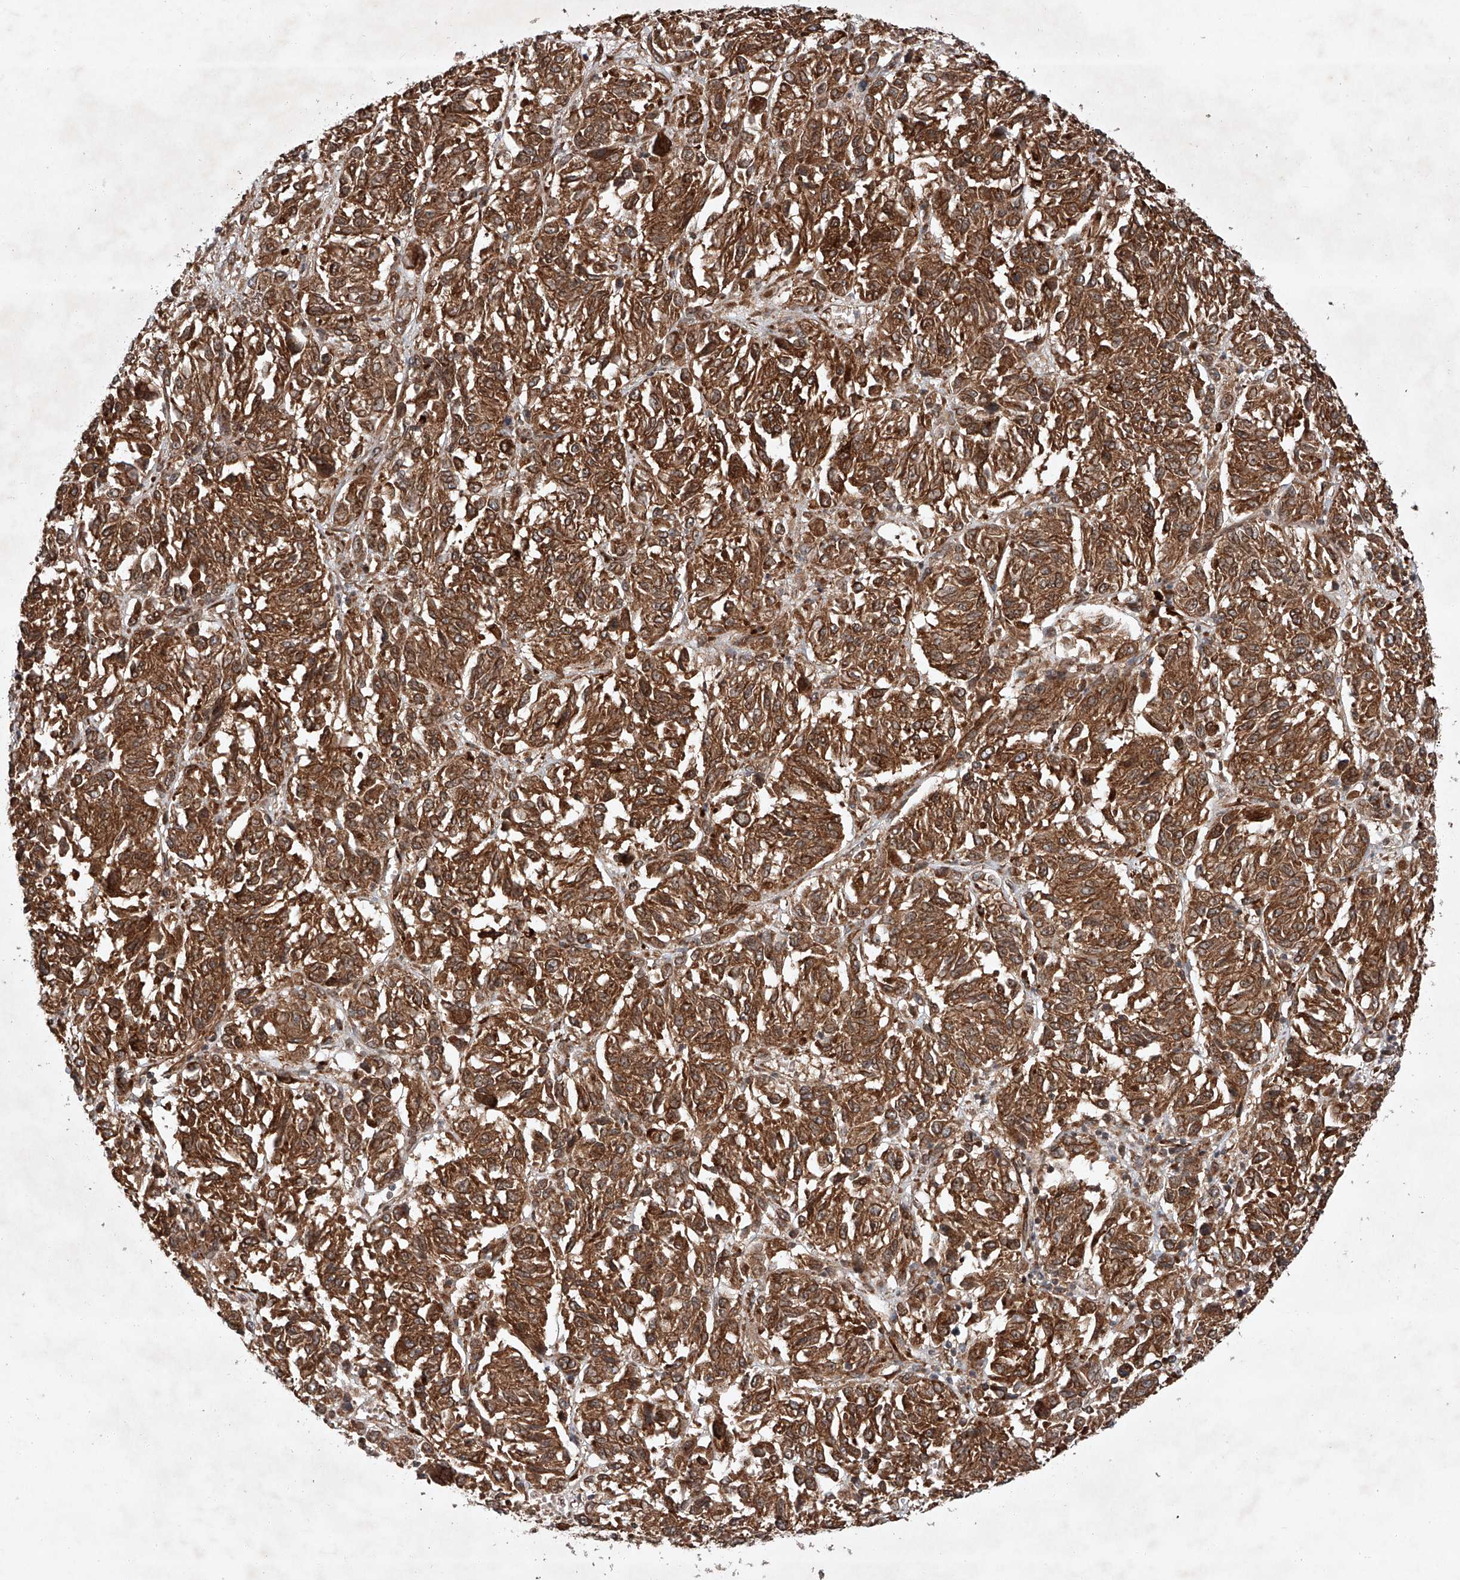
{"staining": {"intensity": "moderate", "quantity": ">75%", "location": "cytoplasmic/membranous"}, "tissue": "melanoma", "cell_type": "Tumor cells", "image_type": "cancer", "snomed": [{"axis": "morphology", "description": "Malignant melanoma, Metastatic site"}, {"axis": "topography", "description": "Lung"}], "caption": "Human melanoma stained with a brown dye reveals moderate cytoplasmic/membranous positive positivity in about >75% of tumor cells.", "gene": "ZFP28", "patient": {"sex": "male", "age": 64}}